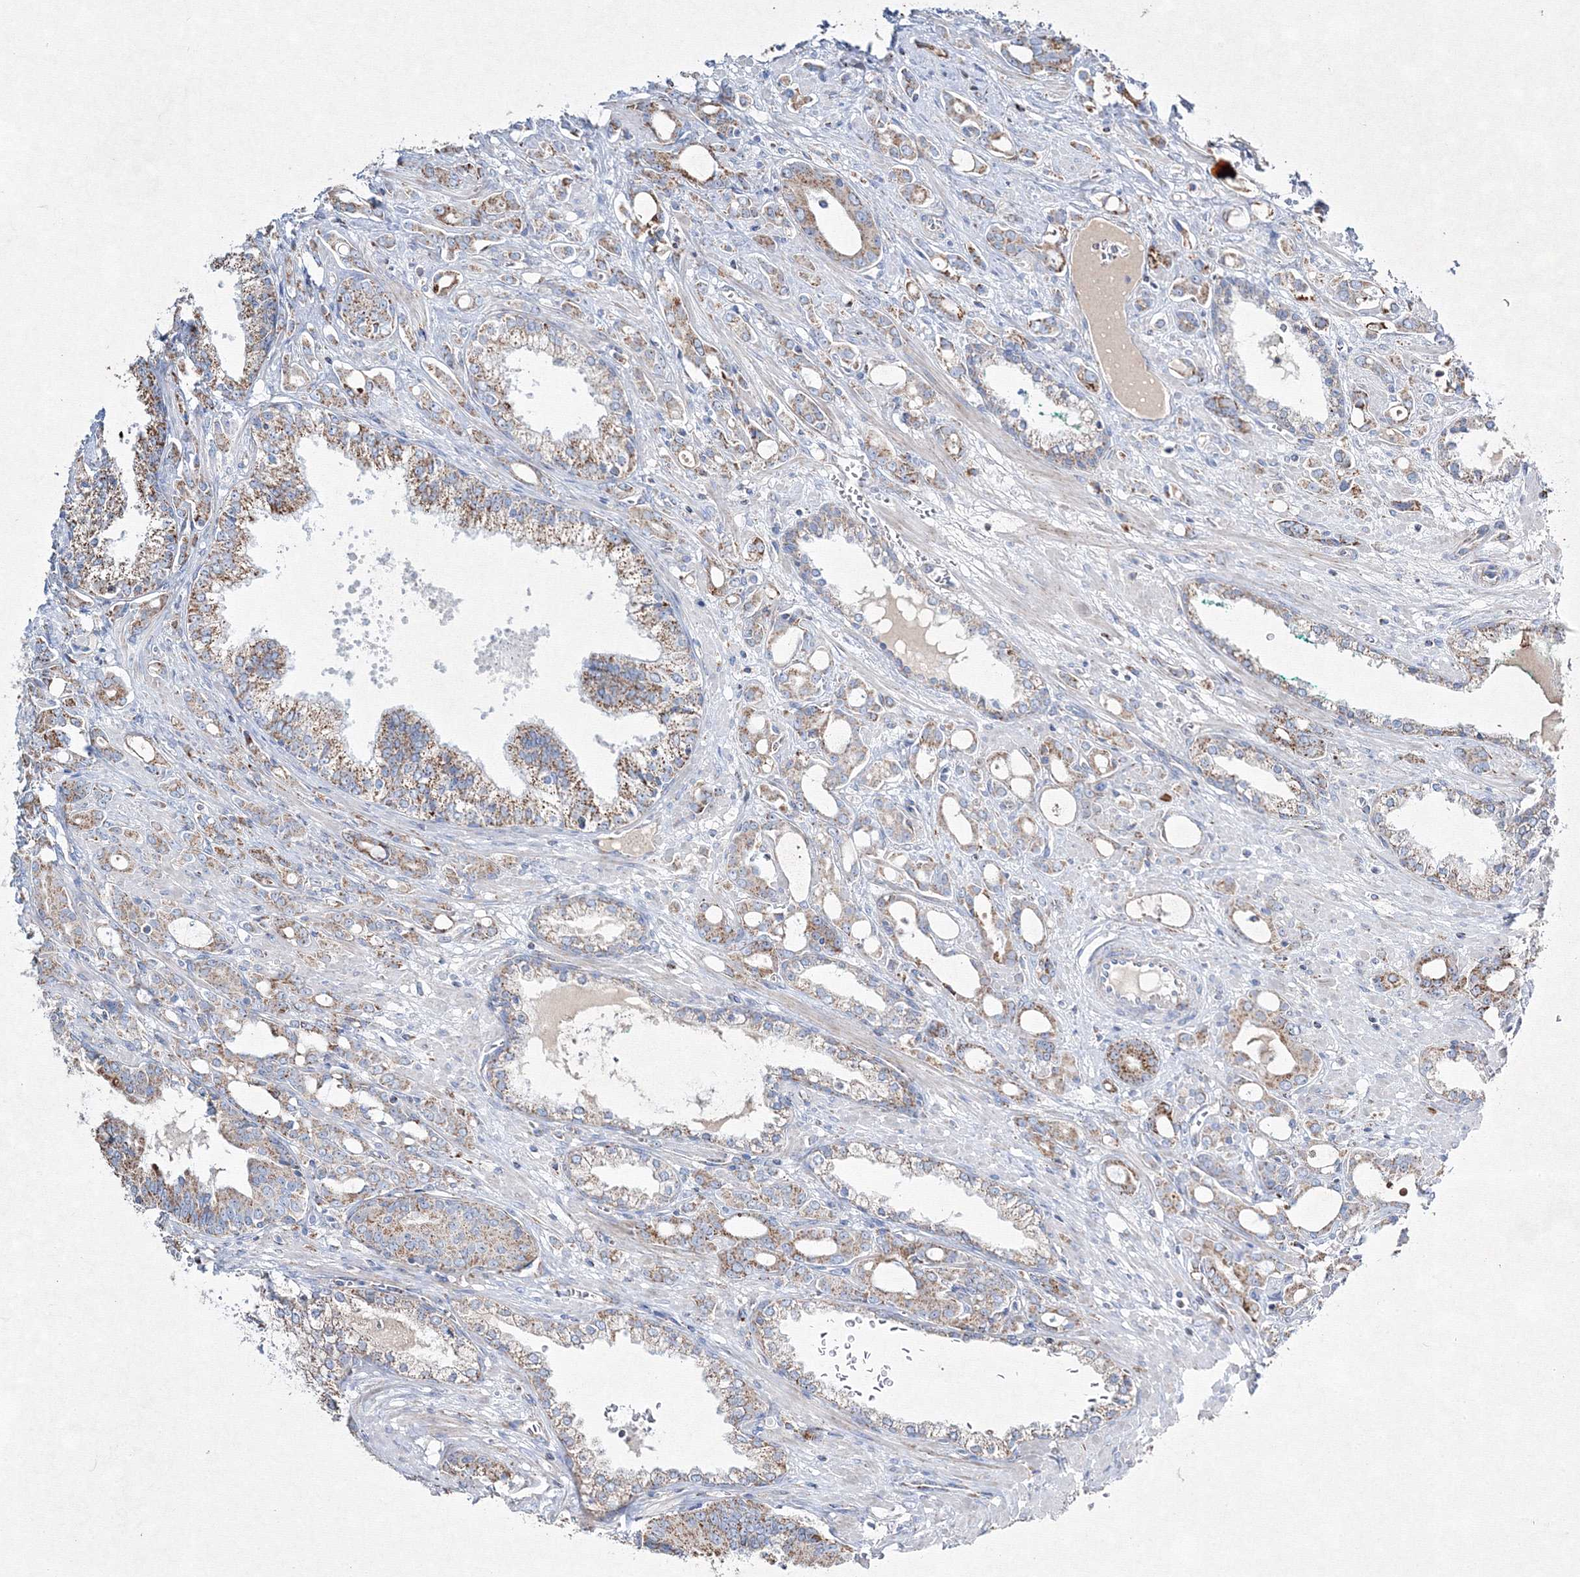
{"staining": {"intensity": "moderate", "quantity": "25%-75%", "location": "cytoplasmic/membranous"}, "tissue": "prostate cancer", "cell_type": "Tumor cells", "image_type": "cancer", "snomed": [{"axis": "morphology", "description": "Adenocarcinoma, High grade"}, {"axis": "topography", "description": "Prostate"}], "caption": "Prostate adenocarcinoma (high-grade) stained with a brown dye displays moderate cytoplasmic/membranous positive positivity in about 25%-75% of tumor cells.", "gene": "IGSF9", "patient": {"sex": "male", "age": 72}}